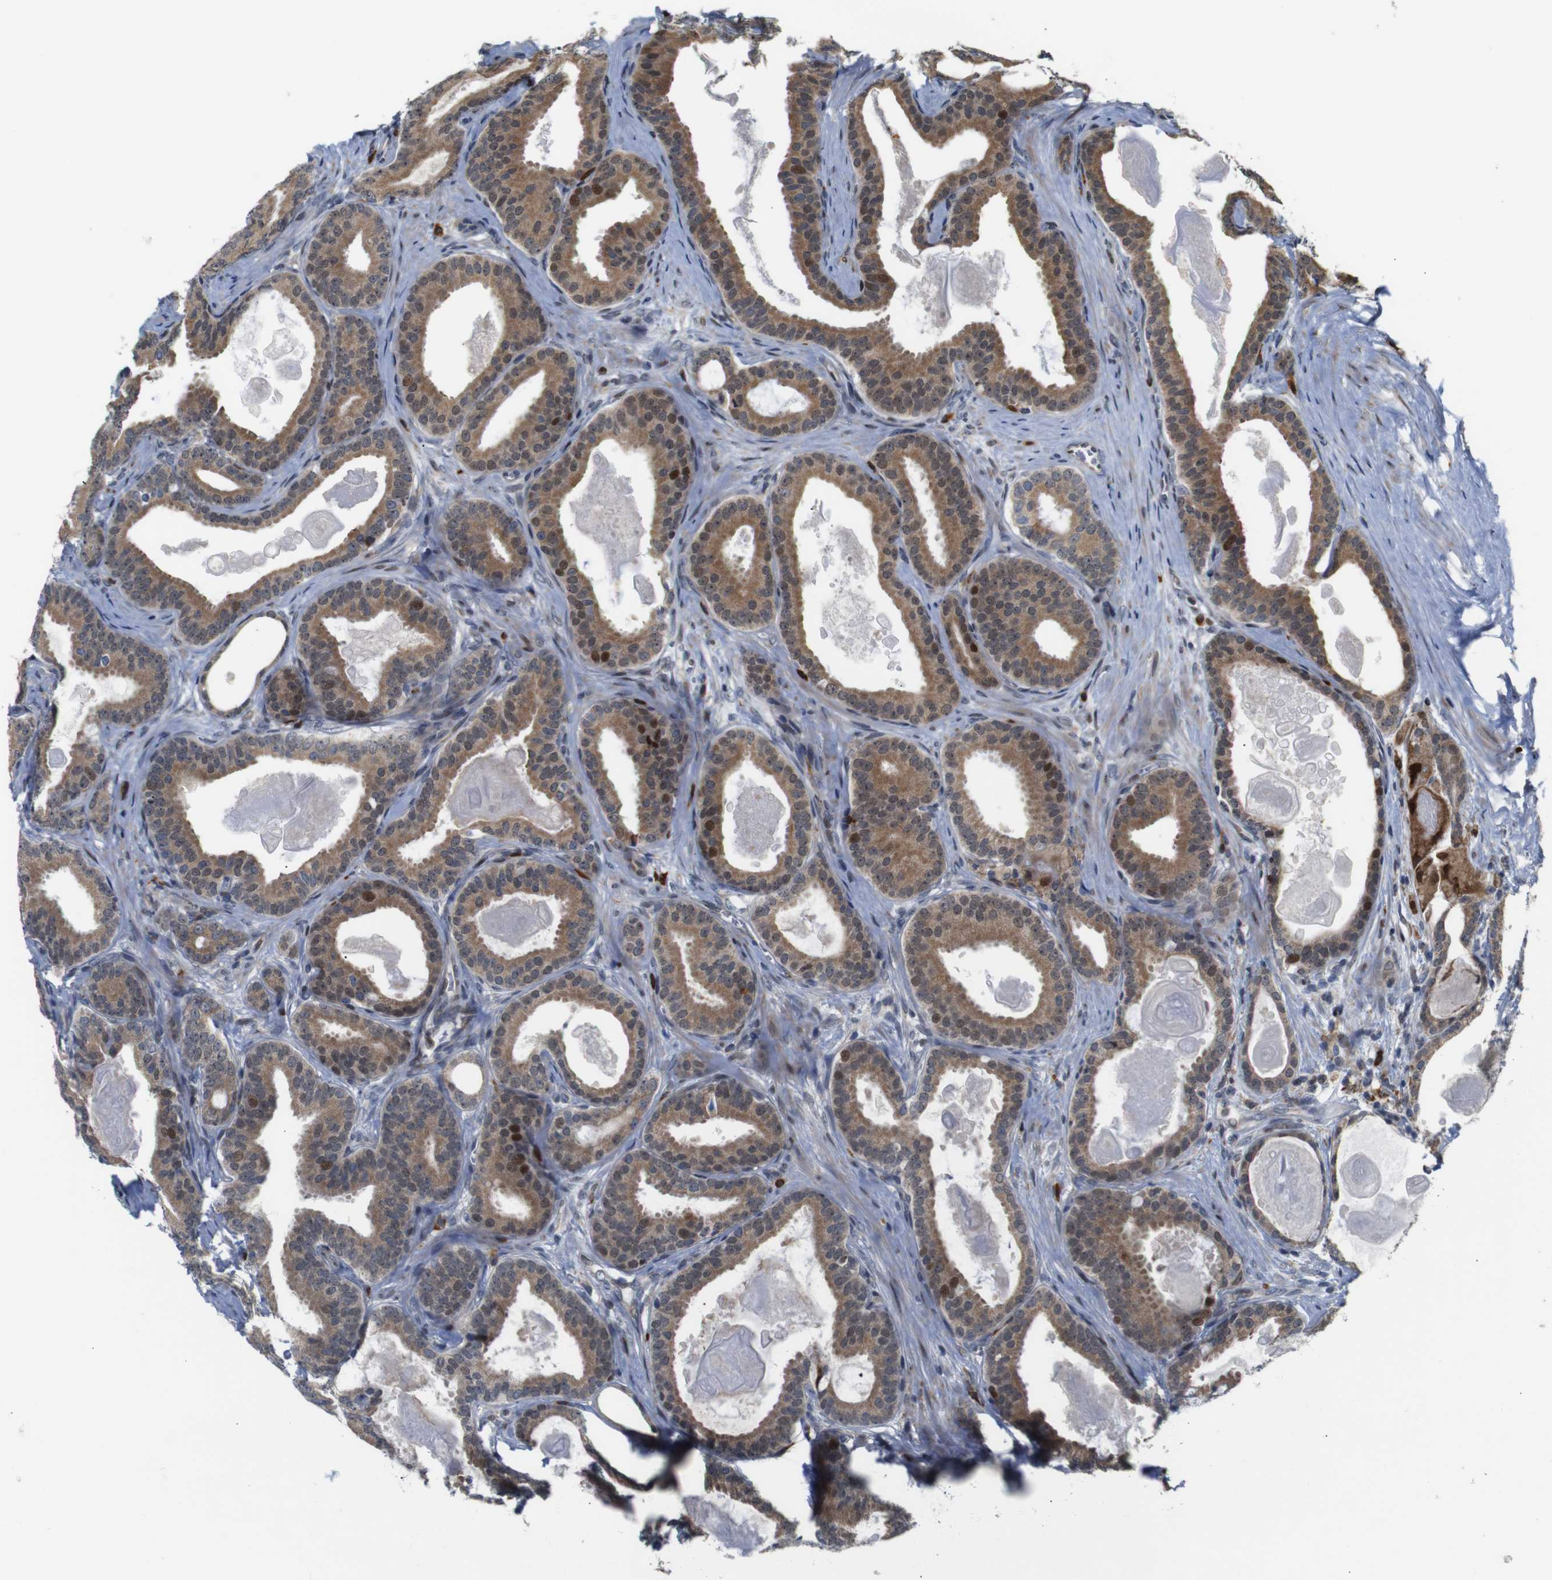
{"staining": {"intensity": "moderate", "quantity": ">75%", "location": "cytoplasmic/membranous"}, "tissue": "prostate cancer", "cell_type": "Tumor cells", "image_type": "cancer", "snomed": [{"axis": "morphology", "description": "Adenocarcinoma, High grade"}, {"axis": "topography", "description": "Prostate"}], "caption": "Immunohistochemical staining of human adenocarcinoma (high-grade) (prostate) displays medium levels of moderate cytoplasmic/membranous protein positivity in approximately >75% of tumor cells.", "gene": "PTPN1", "patient": {"sex": "male", "age": 60}}